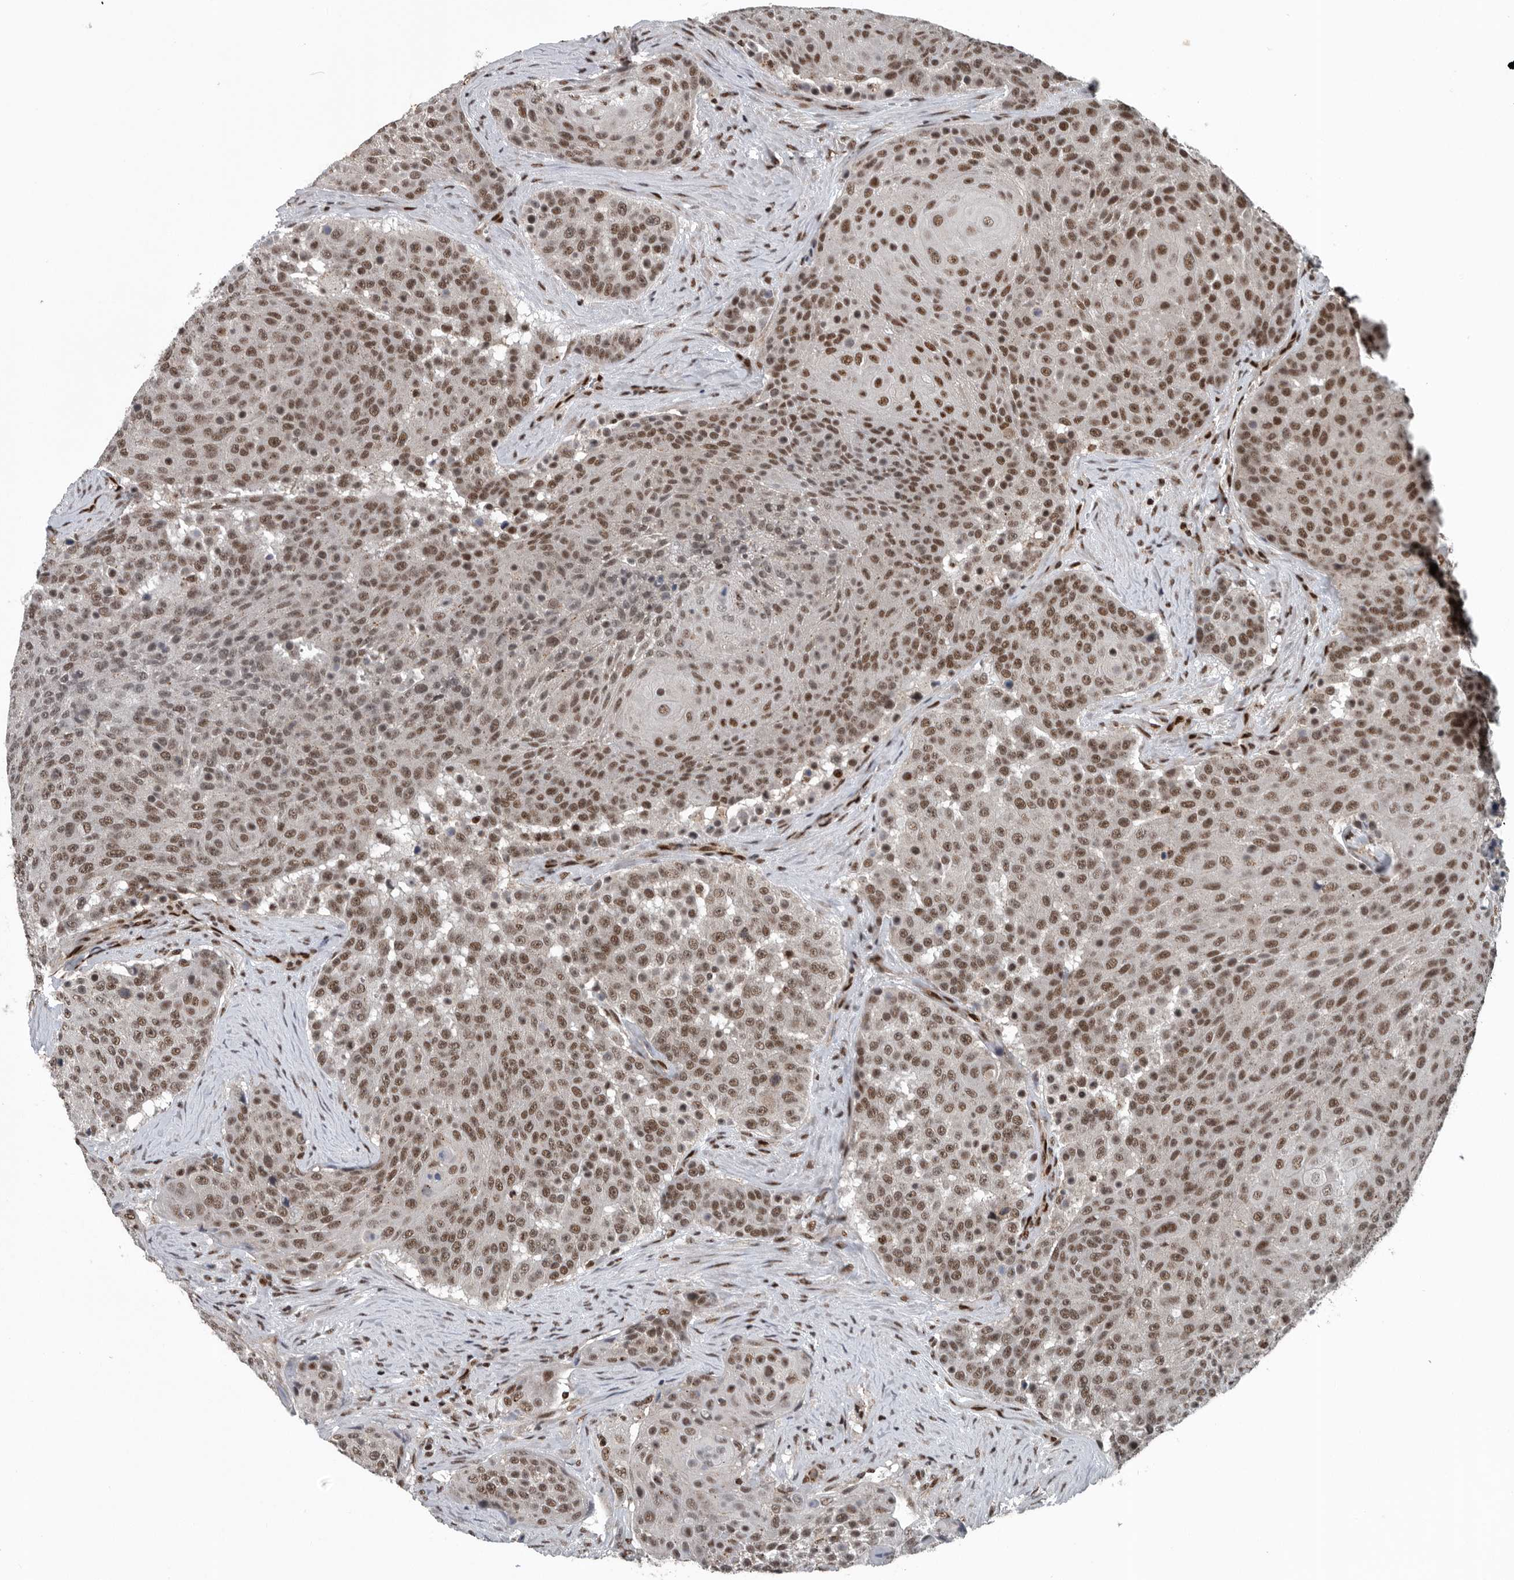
{"staining": {"intensity": "moderate", "quantity": ">75%", "location": "nuclear"}, "tissue": "urothelial cancer", "cell_type": "Tumor cells", "image_type": "cancer", "snomed": [{"axis": "morphology", "description": "Urothelial carcinoma, High grade"}, {"axis": "topography", "description": "Urinary bladder"}], "caption": "Immunohistochemical staining of urothelial cancer reveals medium levels of moderate nuclear protein expression in approximately >75% of tumor cells.", "gene": "SENP7", "patient": {"sex": "female", "age": 63}}